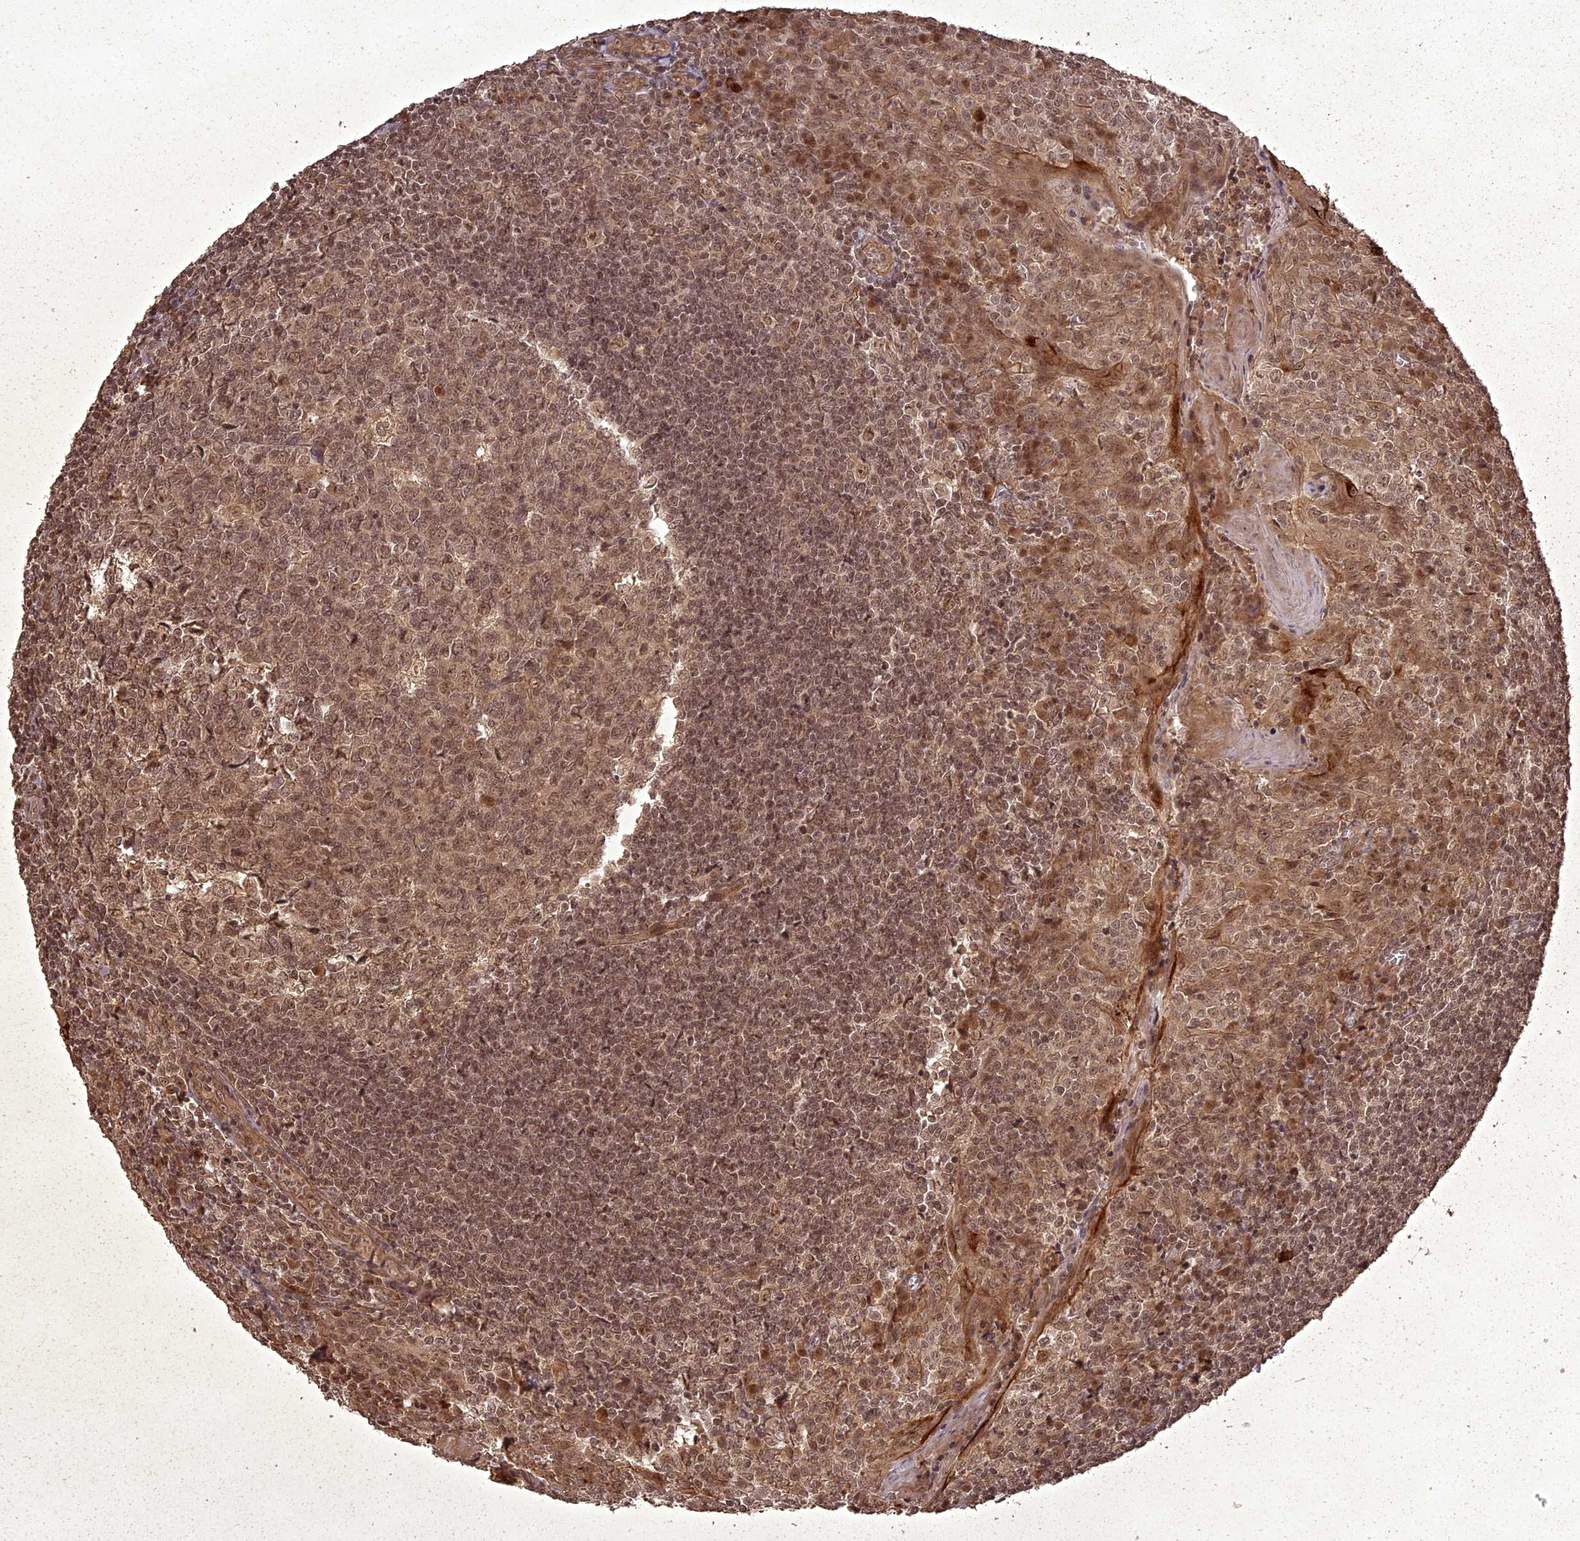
{"staining": {"intensity": "moderate", "quantity": ">75%", "location": "cytoplasmic/membranous,nuclear"}, "tissue": "tonsil", "cell_type": "Germinal center cells", "image_type": "normal", "snomed": [{"axis": "morphology", "description": "Normal tissue, NOS"}, {"axis": "topography", "description": "Tonsil"}], "caption": "Immunohistochemical staining of normal tonsil shows moderate cytoplasmic/membranous,nuclear protein positivity in about >75% of germinal center cells. The staining was performed using DAB to visualize the protein expression in brown, while the nuclei were stained in blue with hematoxylin (Magnification: 20x).", "gene": "ING5", "patient": {"sex": "male", "age": 27}}